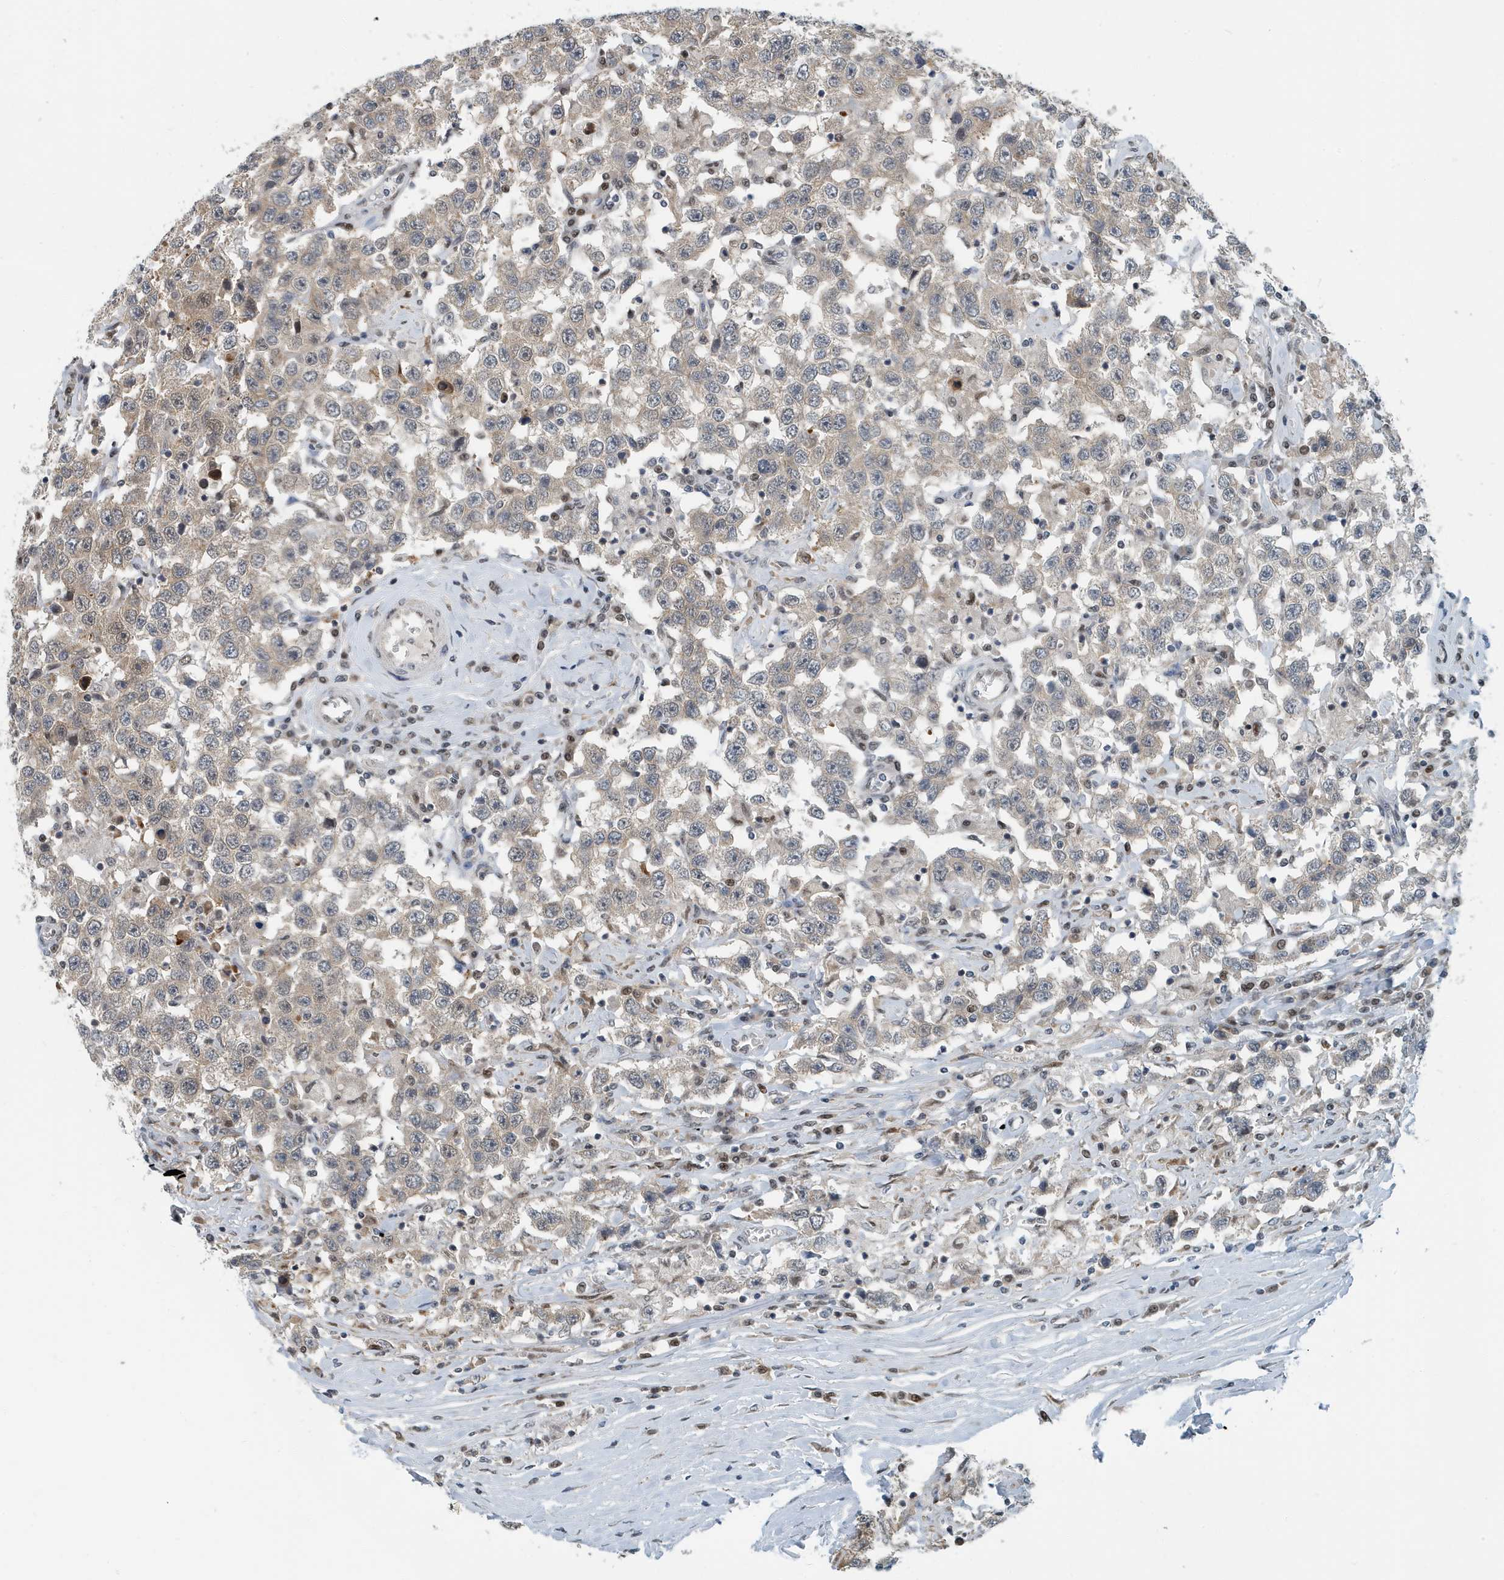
{"staining": {"intensity": "weak", "quantity": "25%-75%", "location": "cytoplasmic/membranous,nuclear"}, "tissue": "testis cancer", "cell_type": "Tumor cells", "image_type": "cancer", "snomed": [{"axis": "morphology", "description": "Seminoma, NOS"}, {"axis": "topography", "description": "Testis"}], "caption": "Seminoma (testis) stained for a protein (brown) shows weak cytoplasmic/membranous and nuclear positive expression in approximately 25%-75% of tumor cells.", "gene": "KIF15", "patient": {"sex": "male", "age": 41}}